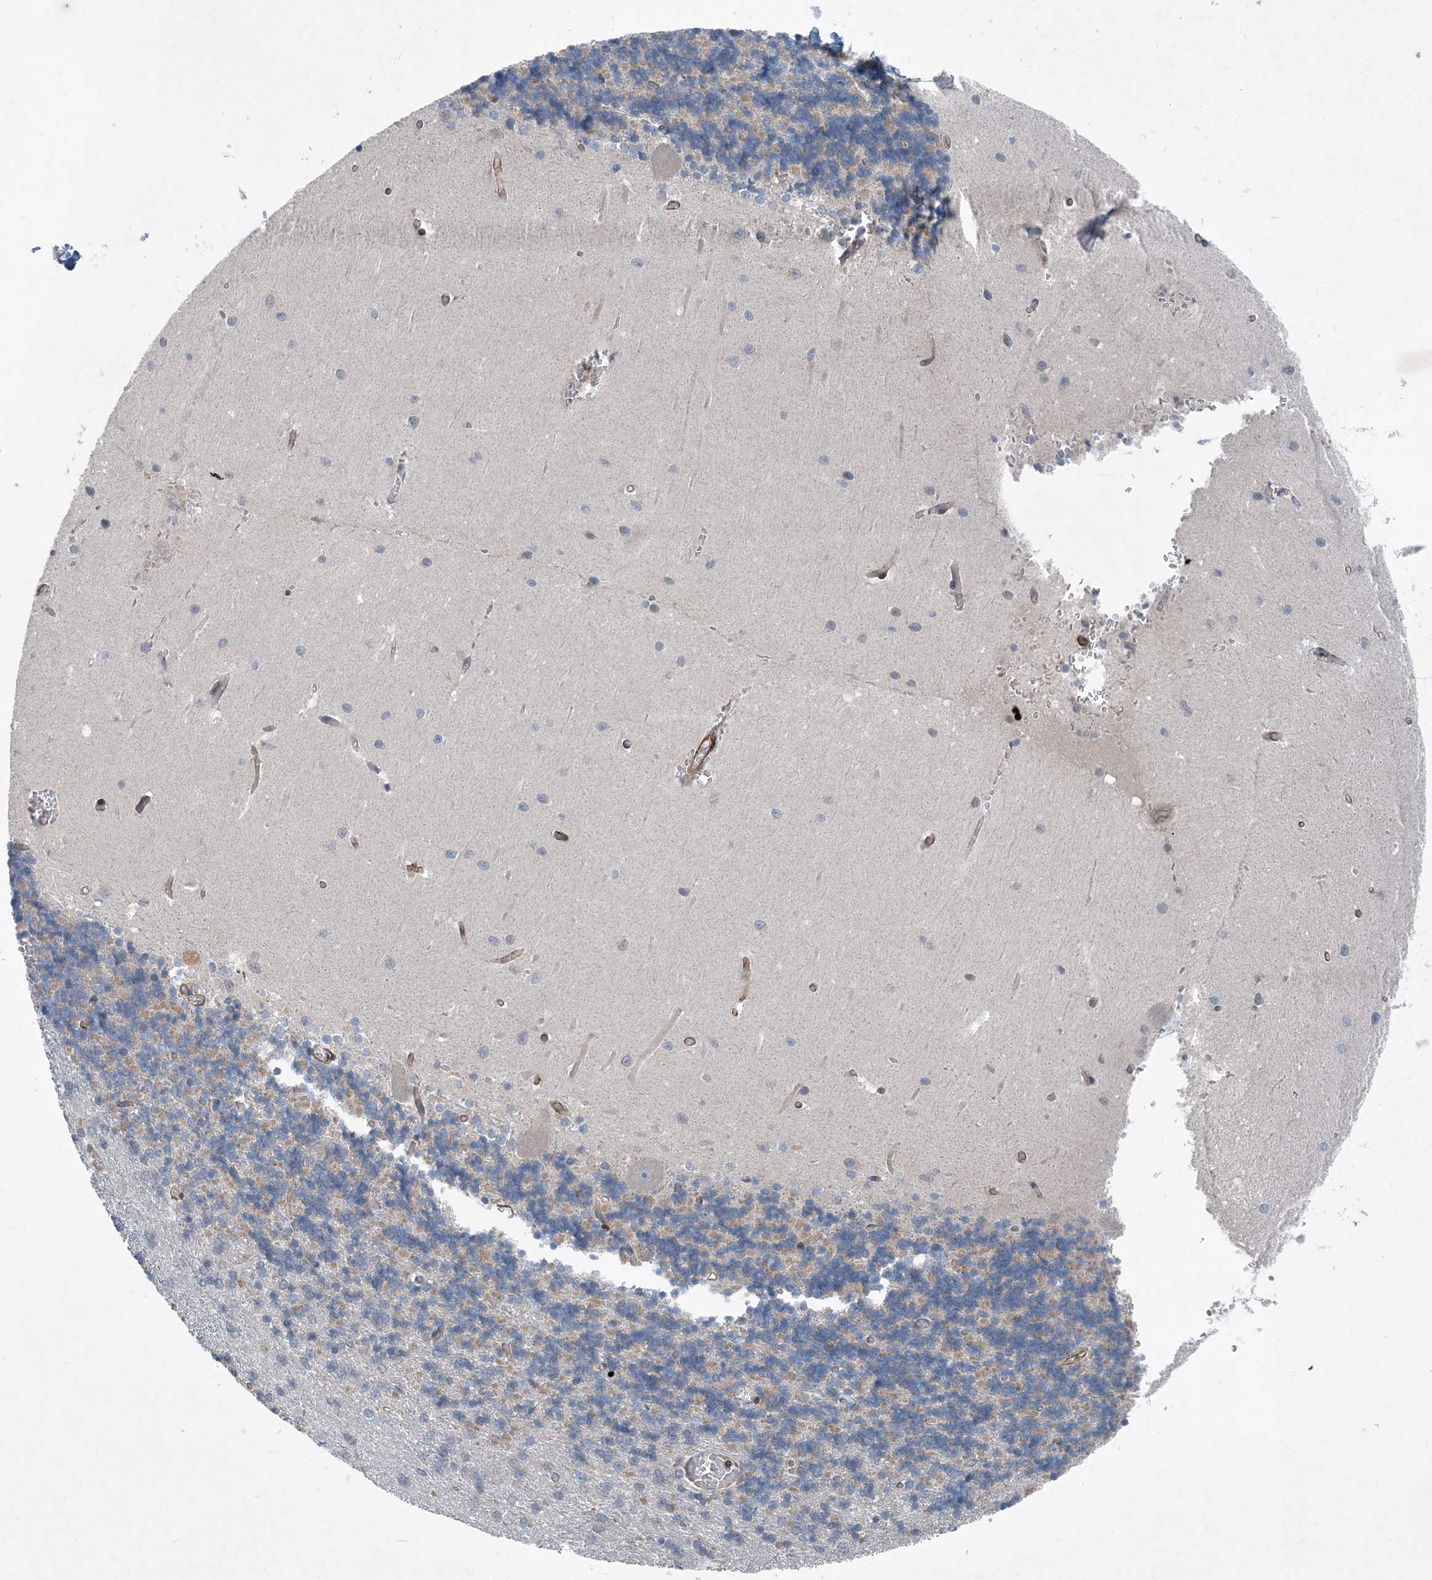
{"staining": {"intensity": "negative", "quantity": "none", "location": "none"}, "tissue": "cerebellum", "cell_type": "Cells in granular layer", "image_type": "normal", "snomed": [{"axis": "morphology", "description": "Normal tissue, NOS"}, {"axis": "topography", "description": "Cerebellum"}], "caption": "Cerebellum stained for a protein using immunohistochemistry demonstrates no positivity cells in granular layer.", "gene": "DGUOK", "patient": {"sex": "male", "age": 37}}